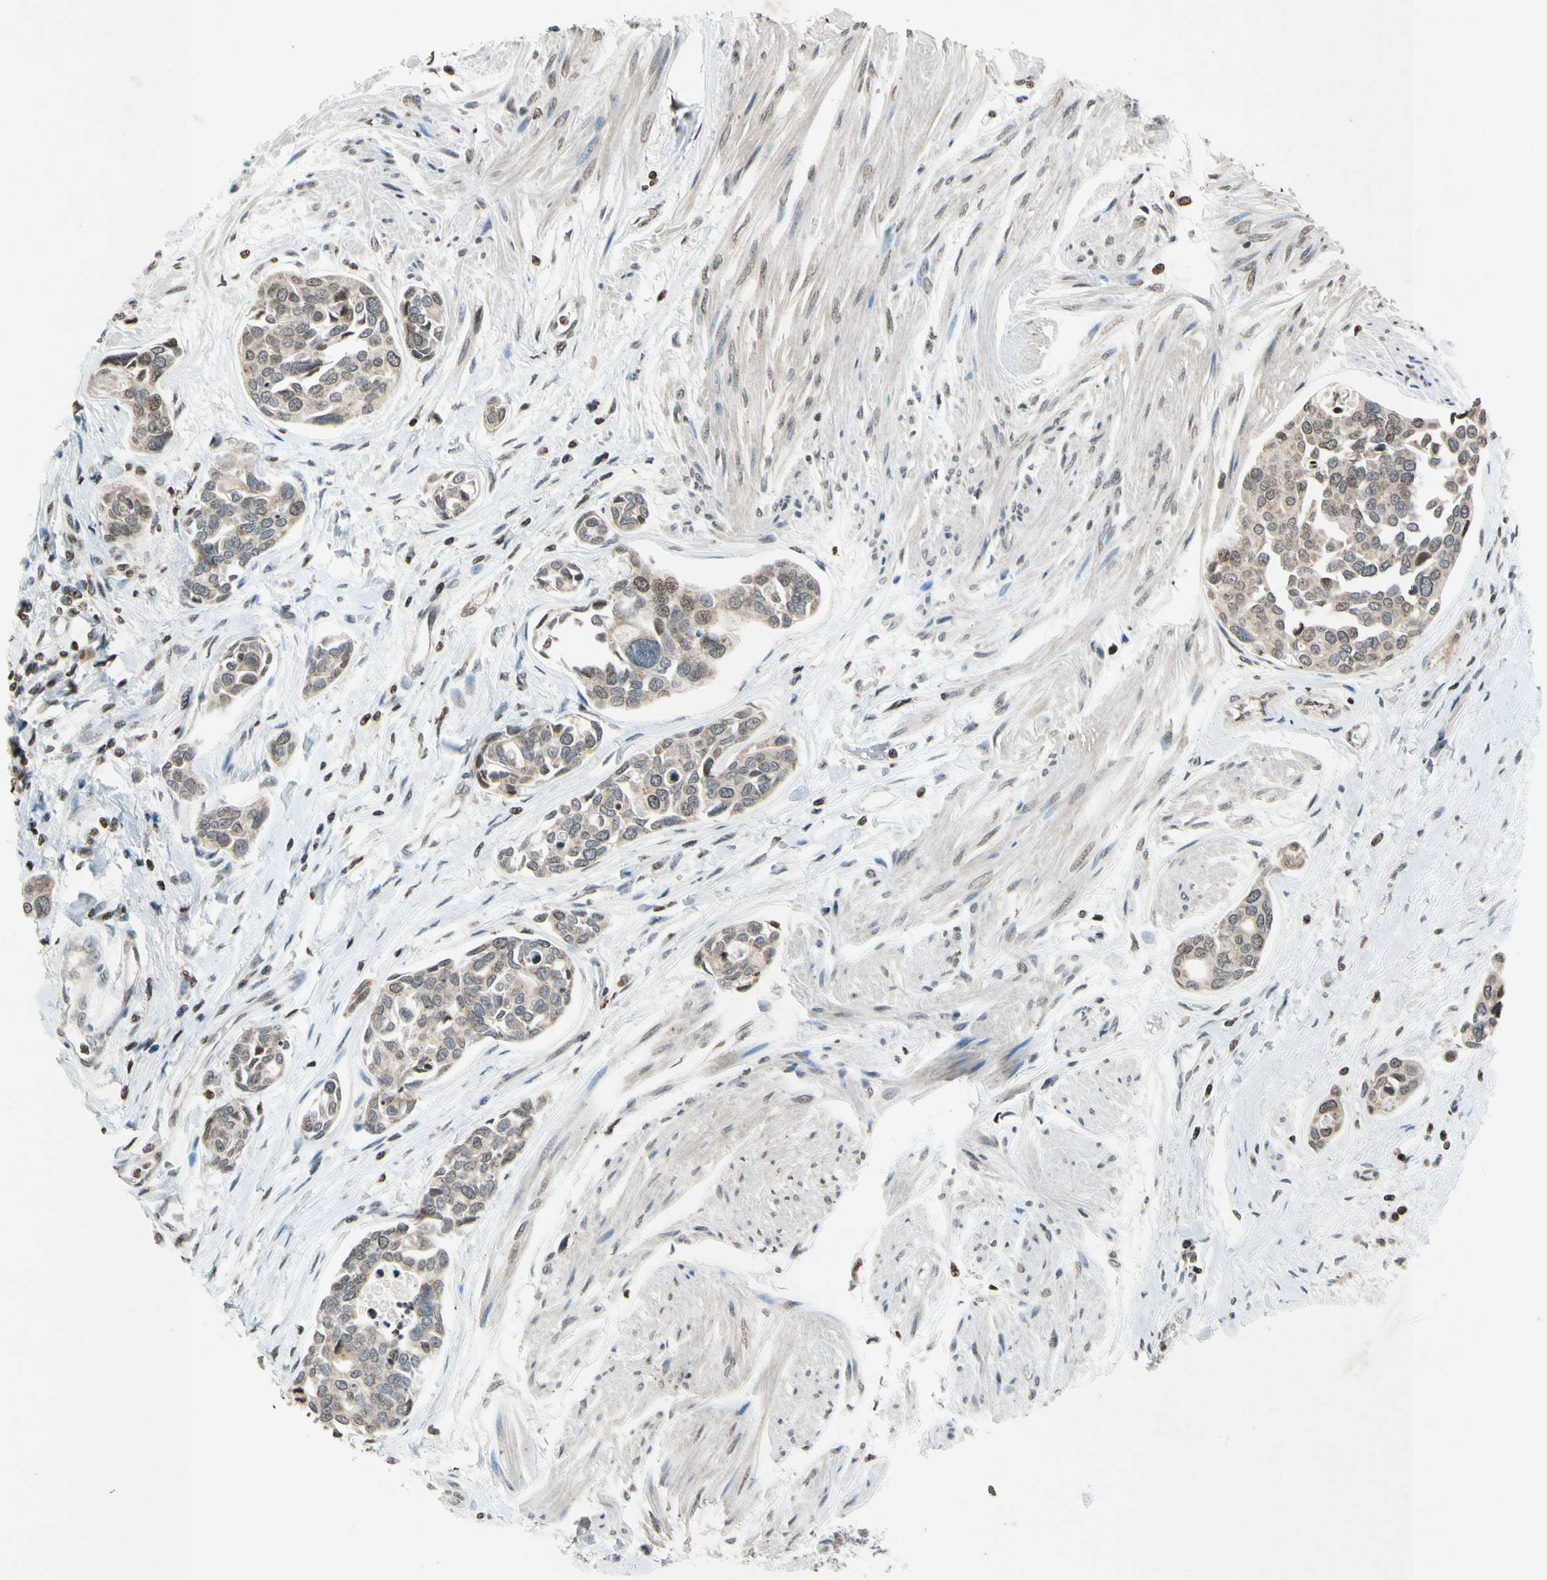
{"staining": {"intensity": "weak", "quantity": ">75%", "location": "cytoplasmic/membranous"}, "tissue": "urothelial cancer", "cell_type": "Tumor cells", "image_type": "cancer", "snomed": [{"axis": "morphology", "description": "Urothelial carcinoma, High grade"}, {"axis": "topography", "description": "Urinary bladder"}], "caption": "Urothelial cancer stained with immunohistochemistry (IHC) displays weak cytoplasmic/membranous staining in approximately >75% of tumor cells. Immunohistochemistry (ihc) stains the protein of interest in brown and the nuclei are stained blue.", "gene": "CLDN11", "patient": {"sex": "male", "age": 78}}